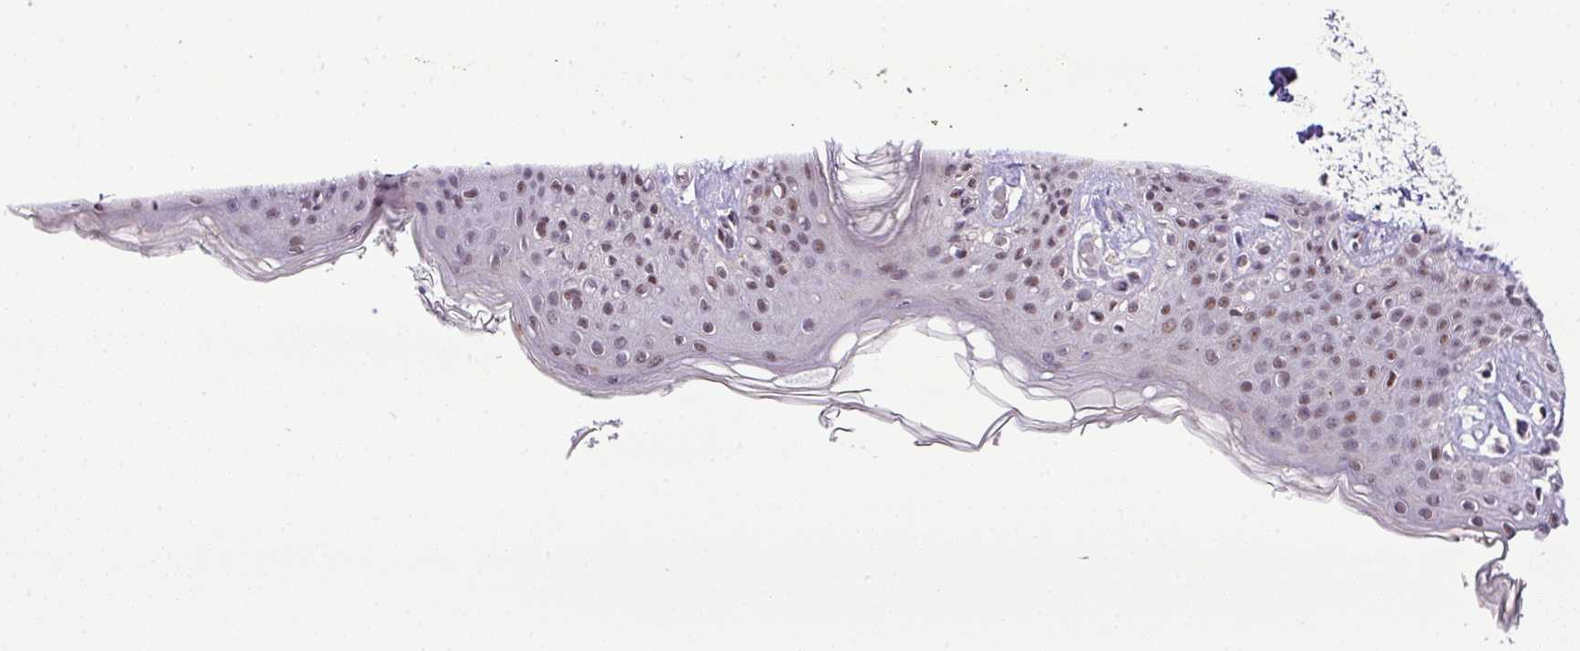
{"staining": {"intensity": "moderate", "quantity": "25%-75%", "location": "nuclear"}, "tissue": "skin", "cell_type": "Fibroblasts", "image_type": "normal", "snomed": [{"axis": "morphology", "description": "Normal tissue, NOS"}, {"axis": "topography", "description": "Skin"}], "caption": "Protein expression analysis of unremarkable human skin reveals moderate nuclear expression in approximately 25%-75% of fibroblasts. (IHC, brightfield microscopy, high magnification).", "gene": "PGAP4", "patient": {"sex": "male", "age": 16}}